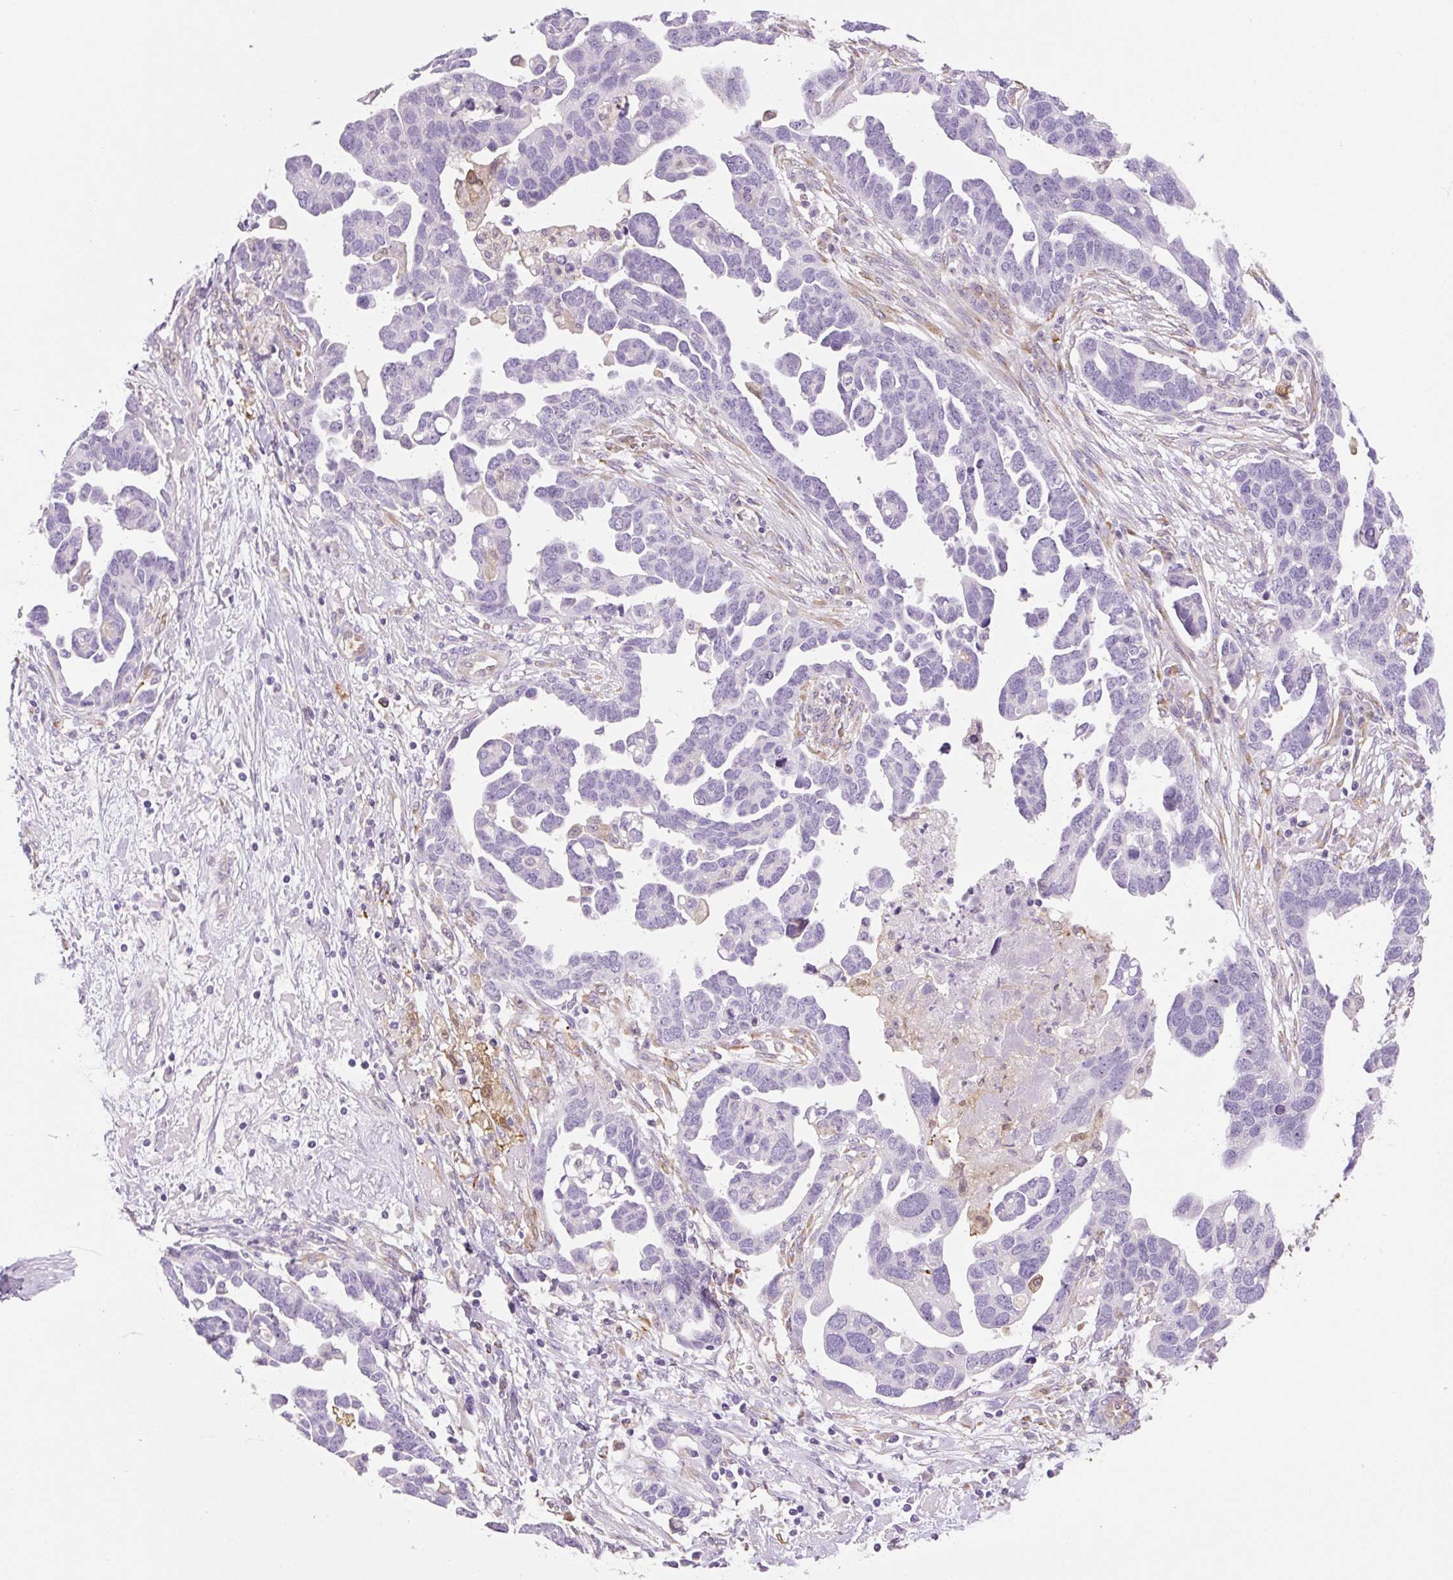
{"staining": {"intensity": "negative", "quantity": "none", "location": "none"}, "tissue": "ovarian cancer", "cell_type": "Tumor cells", "image_type": "cancer", "snomed": [{"axis": "morphology", "description": "Cystadenocarcinoma, serous, NOS"}, {"axis": "topography", "description": "Ovary"}], "caption": "Ovarian serous cystadenocarcinoma was stained to show a protein in brown. There is no significant positivity in tumor cells.", "gene": "FABP5", "patient": {"sex": "female", "age": 54}}